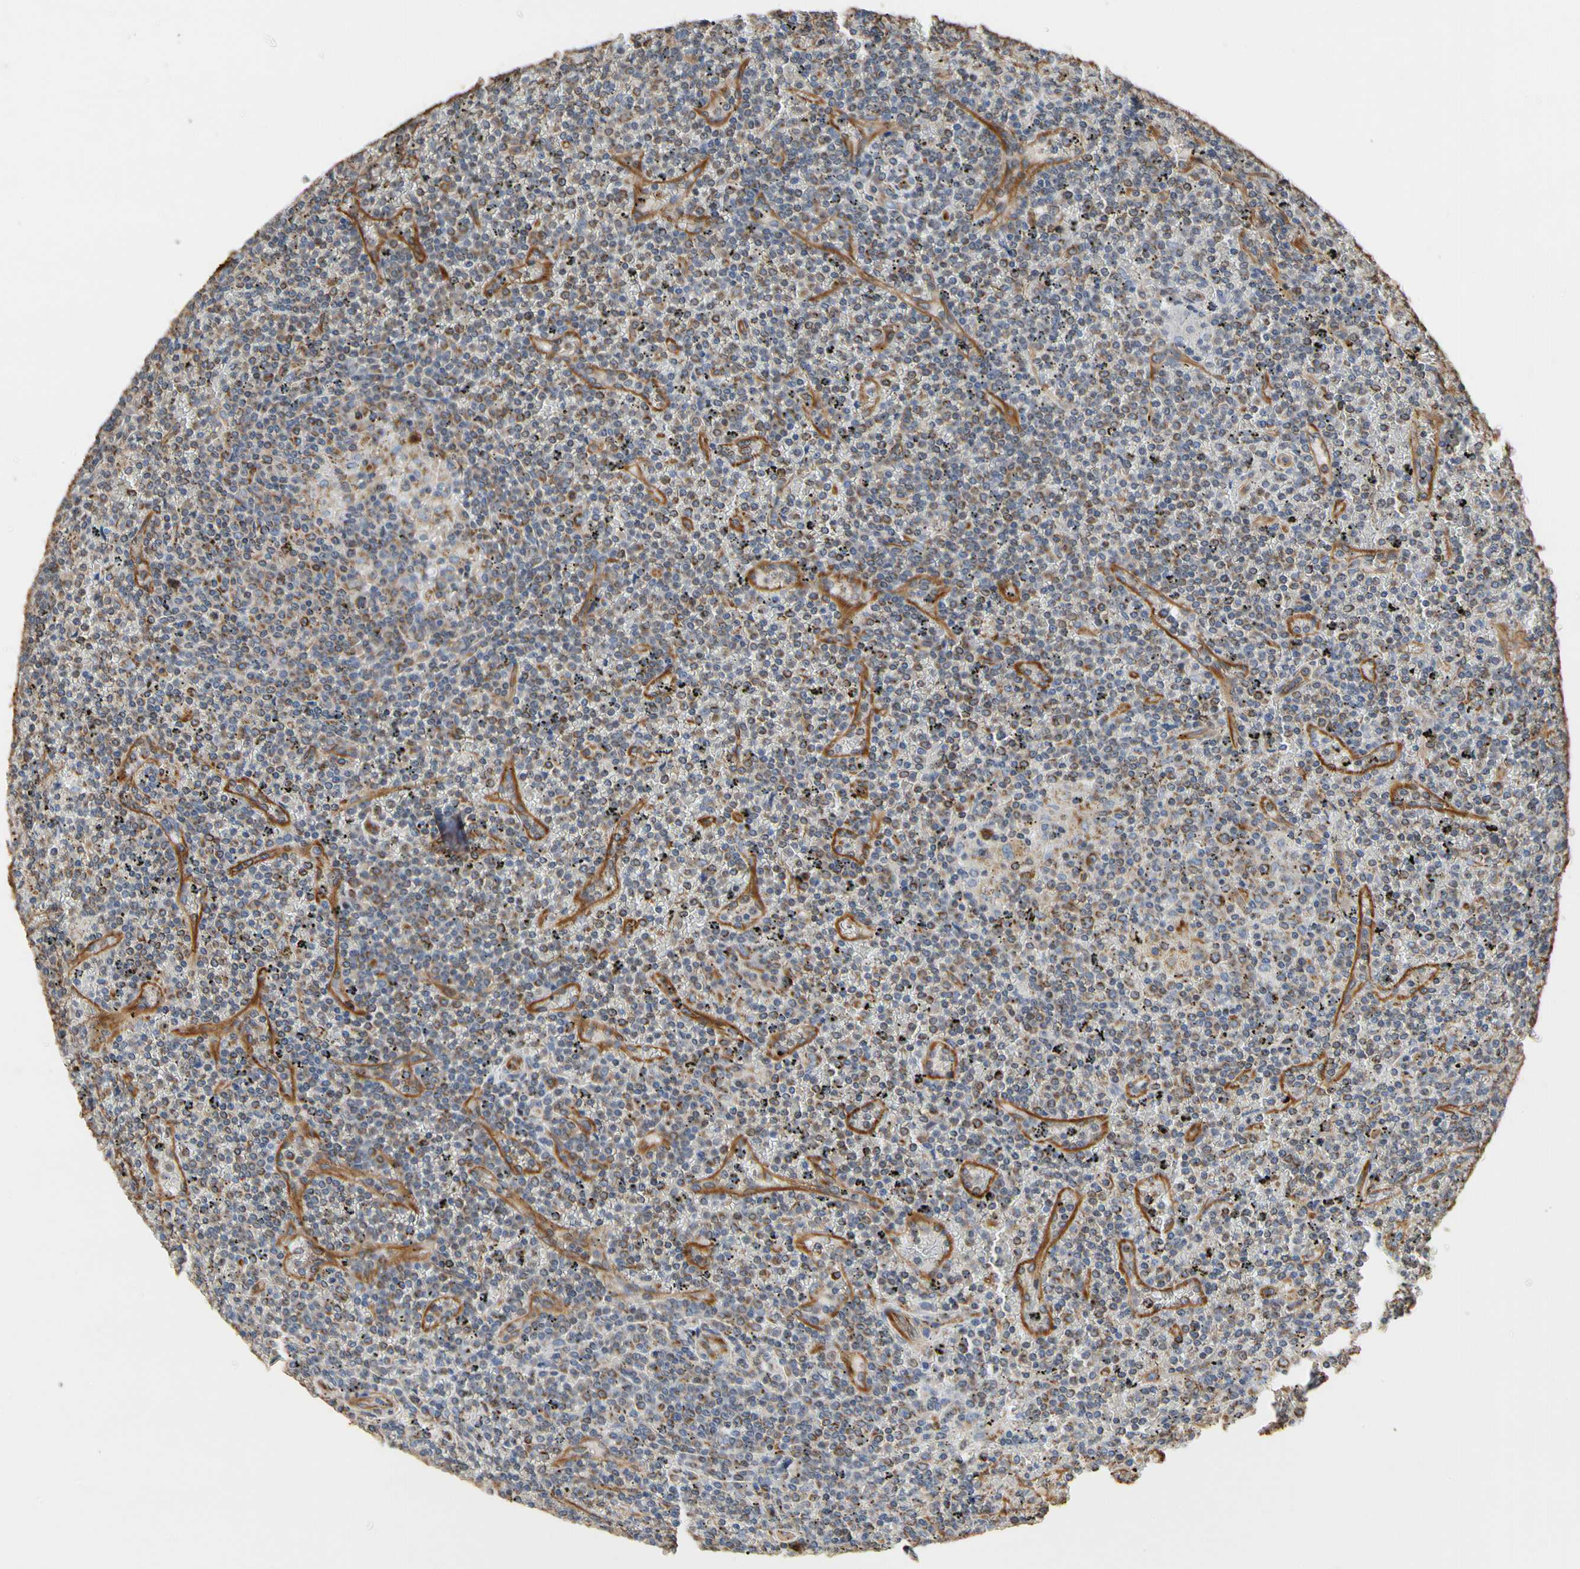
{"staining": {"intensity": "negative", "quantity": "none", "location": "none"}, "tissue": "lymphoma", "cell_type": "Tumor cells", "image_type": "cancer", "snomed": [{"axis": "morphology", "description": "Malignant lymphoma, non-Hodgkin's type, Low grade"}, {"axis": "topography", "description": "Spleen"}], "caption": "The IHC micrograph has no significant expression in tumor cells of low-grade malignant lymphoma, non-Hodgkin's type tissue.", "gene": "TUBA1A", "patient": {"sex": "female", "age": 19}}